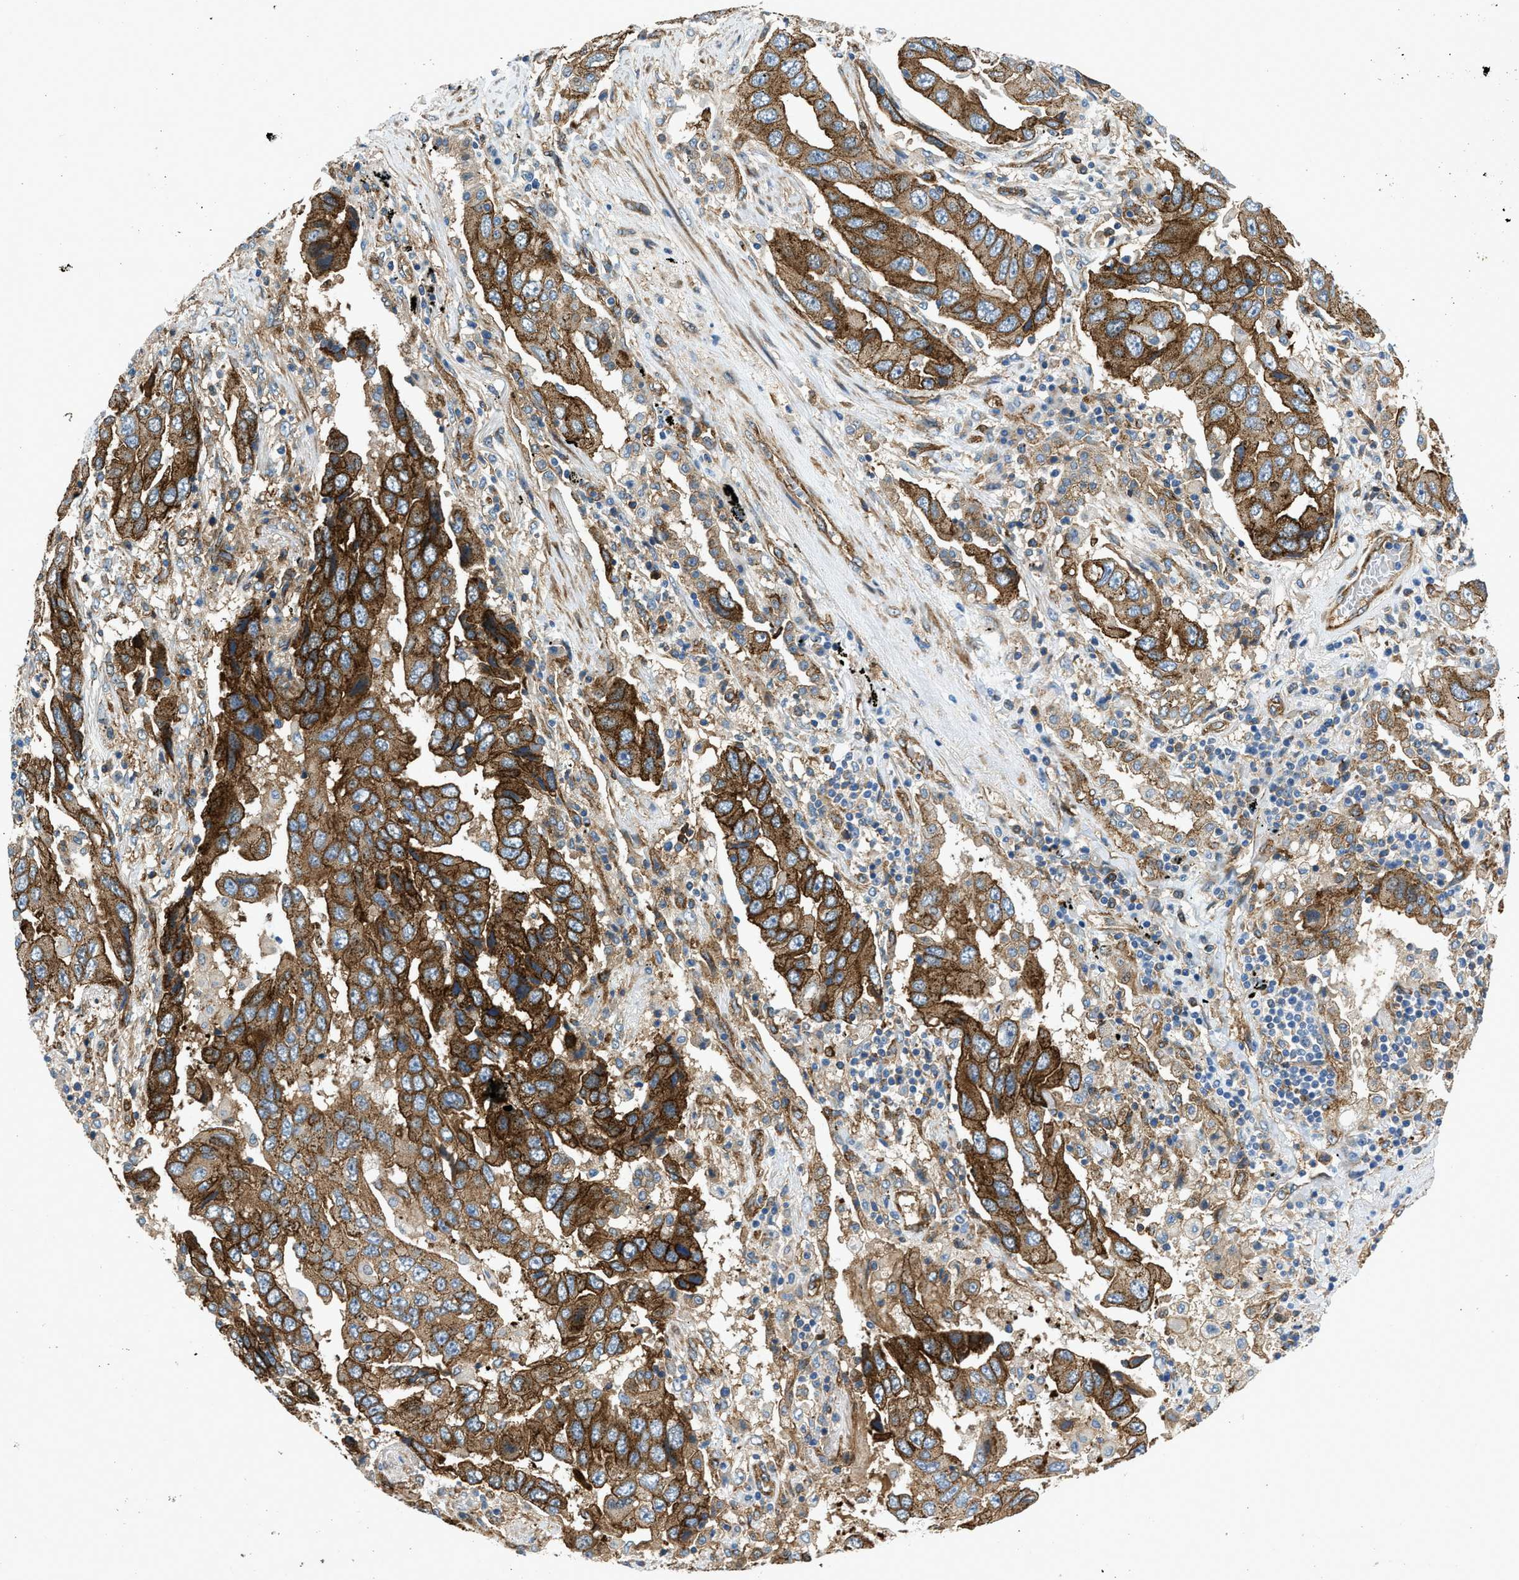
{"staining": {"intensity": "strong", "quantity": ">75%", "location": "cytoplasmic/membranous"}, "tissue": "lung cancer", "cell_type": "Tumor cells", "image_type": "cancer", "snomed": [{"axis": "morphology", "description": "Adenocarcinoma, NOS"}, {"axis": "topography", "description": "Lung"}], "caption": "Lung cancer stained with a brown dye exhibits strong cytoplasmic/membranous positive staining in about >75% of tumor cells.", "gene": "HIP1", "patient": {"sex": "female", "age": 65}}